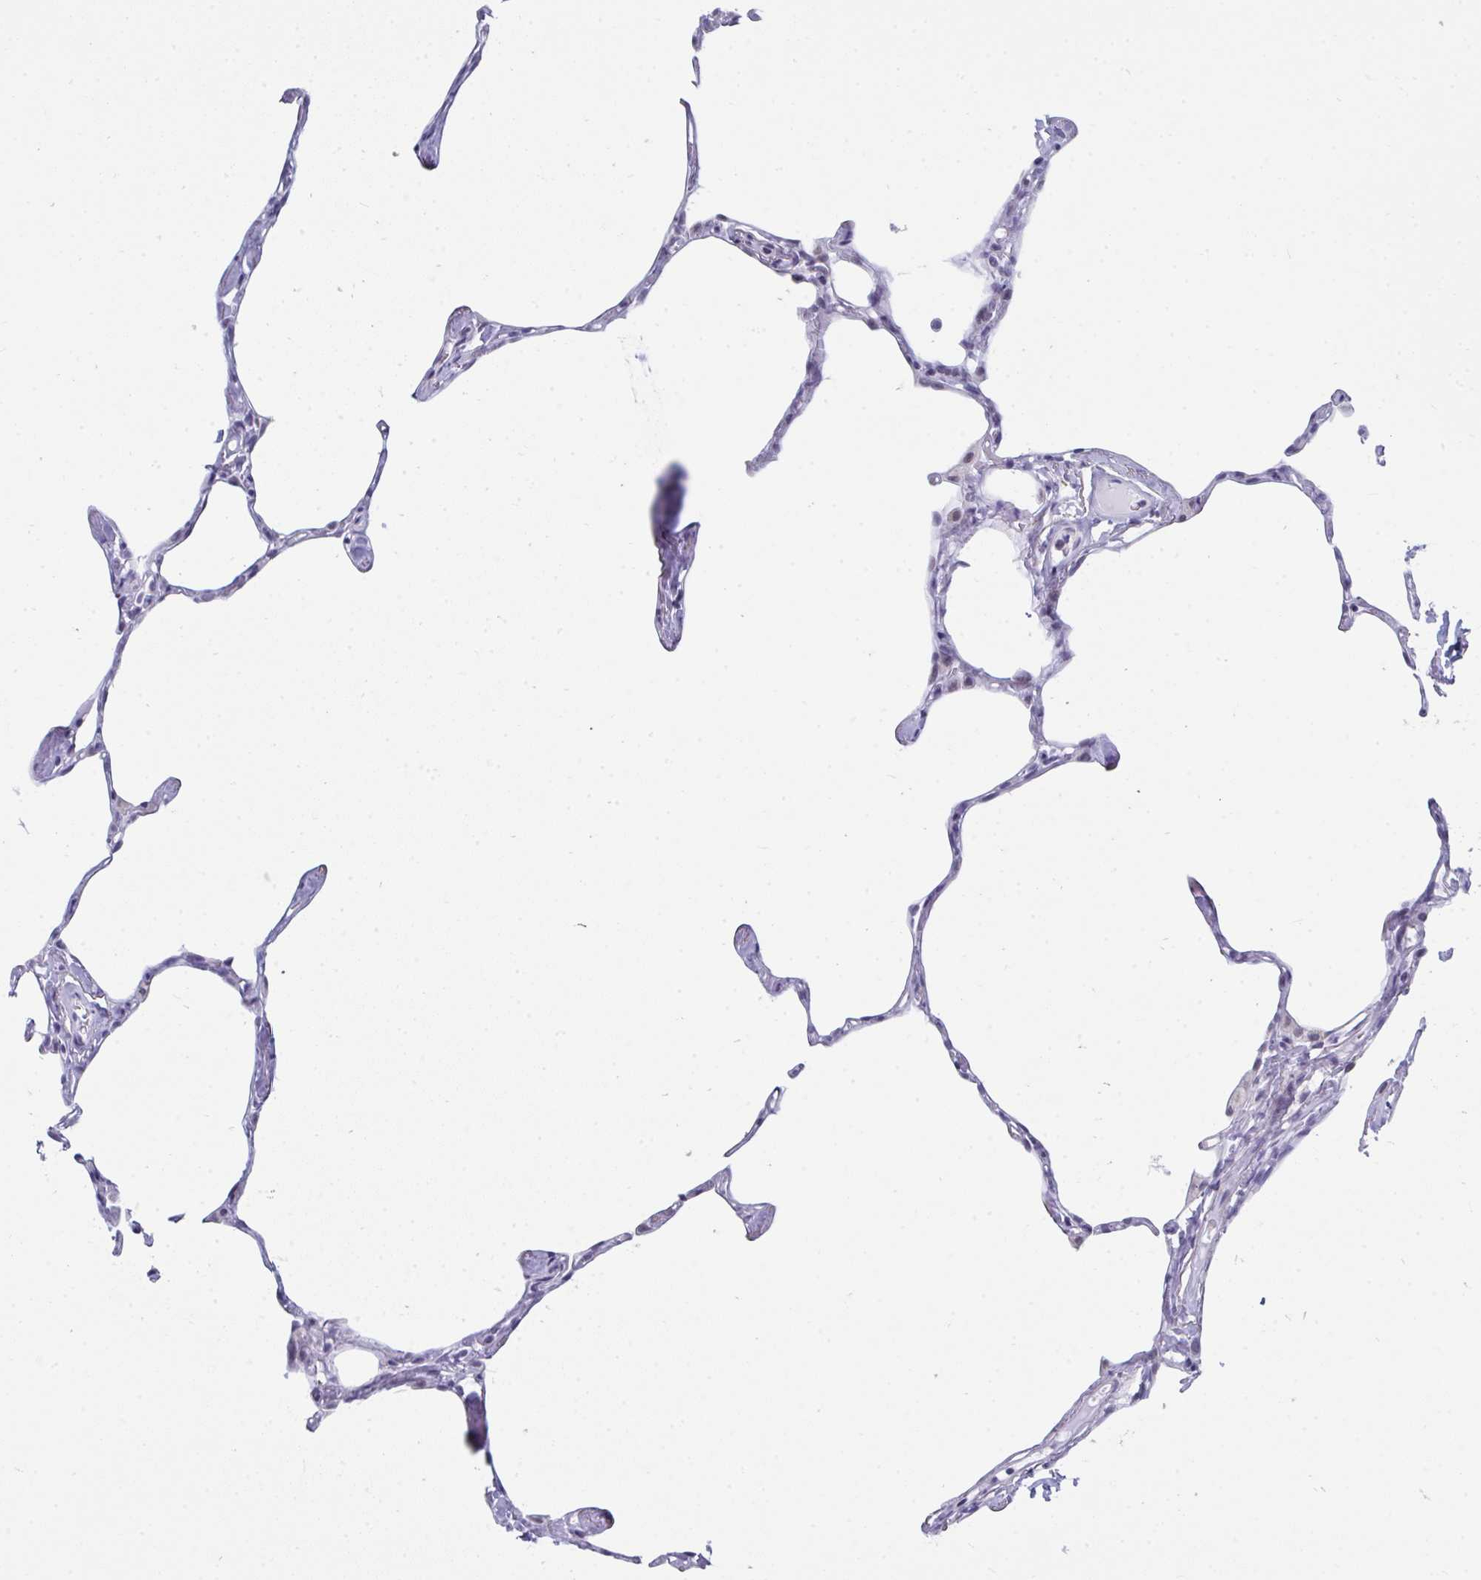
{"staining": {"intensity": "negative", "quantity": "none", "location": "none"}, "tissue": "lung", "cell_type": "Alveolar cells", "image_type": "normal", "snomed": [{"axis": "morphology", "description": "Normal tissue, NOS"}, {"axis": "topography", "description": "Lung"}], "caption": "Immunohistochemical staining of normal human lung reveals no significant expression in alveolar cells.", "gene": "CDK13", "patient": {"sex": "male", "age": 65}}